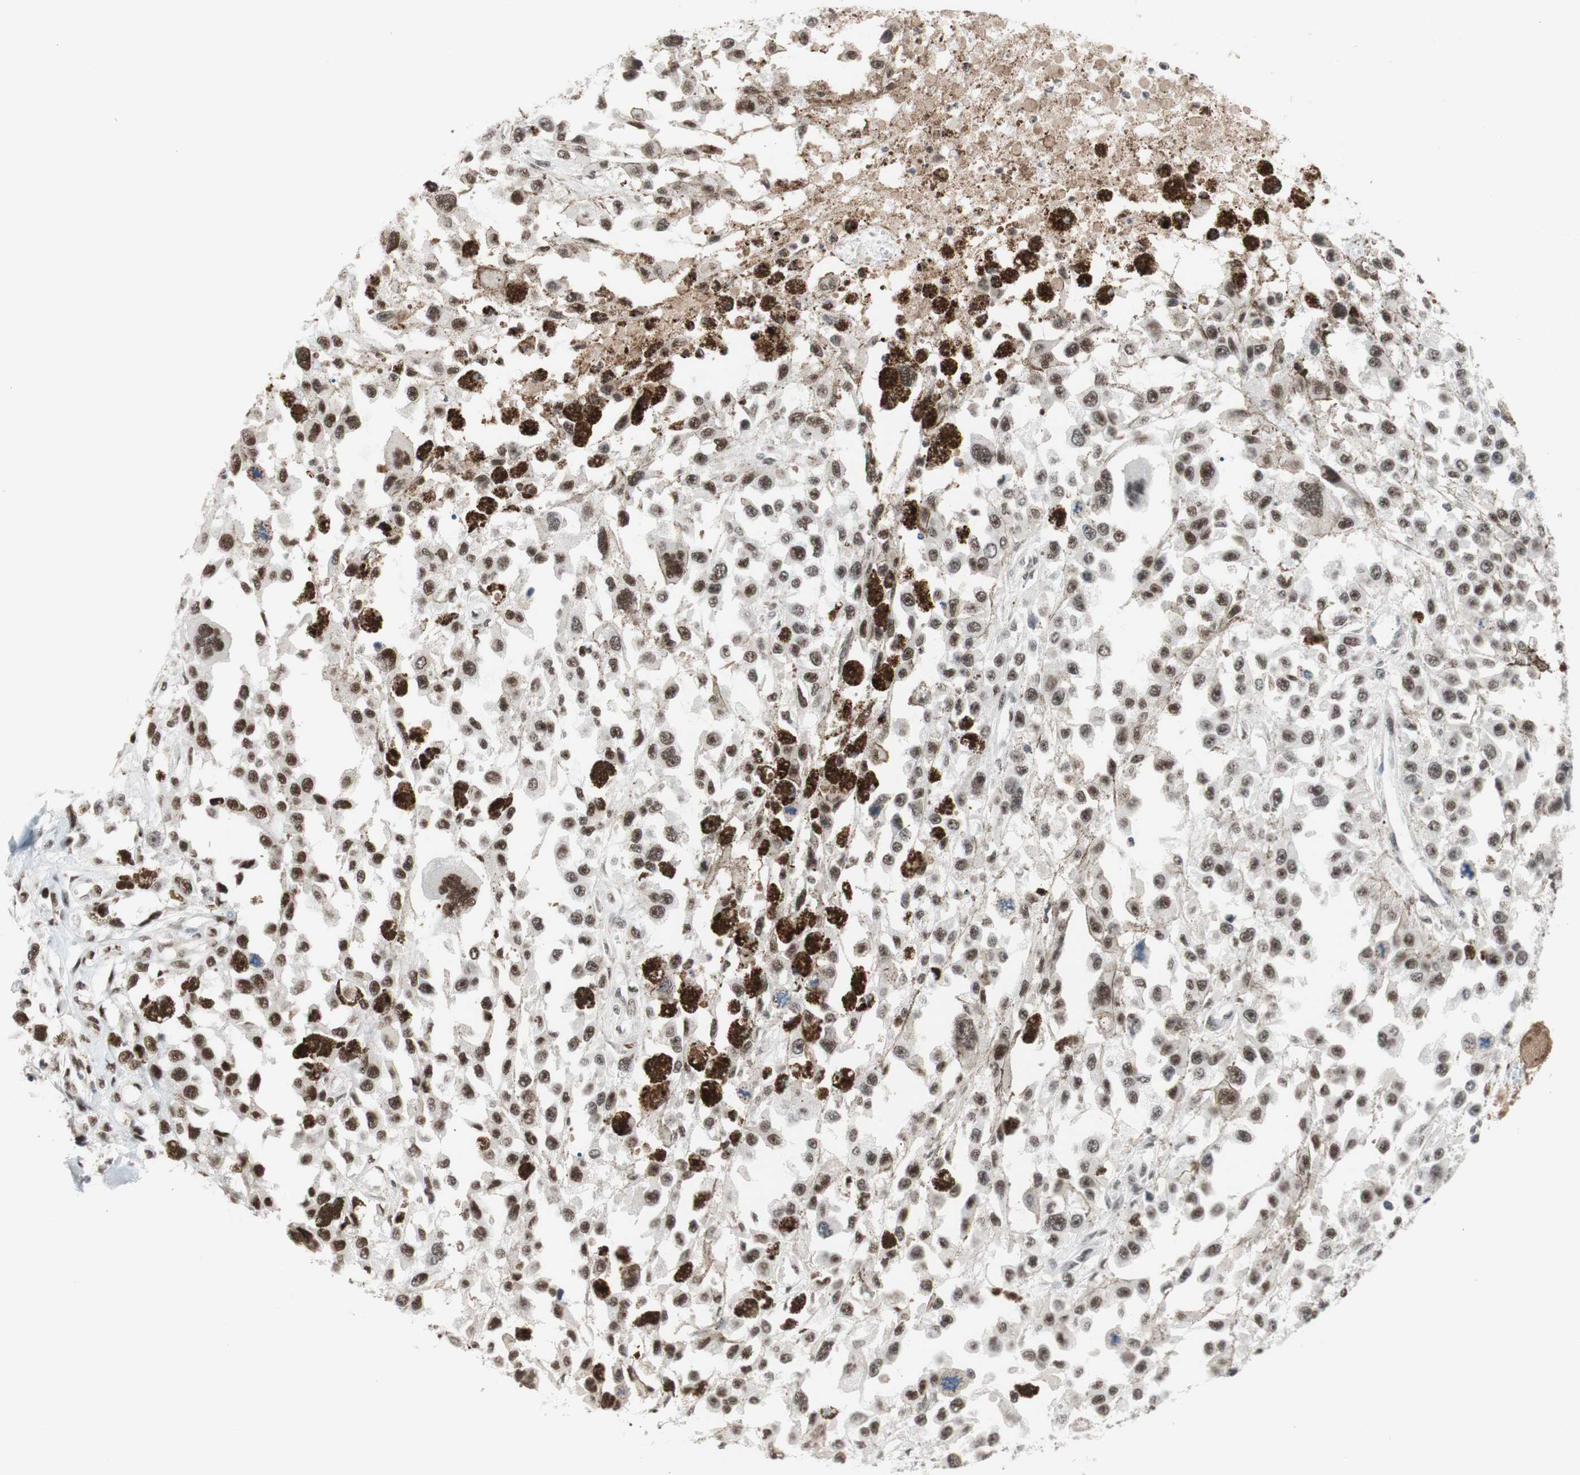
{"staining": {"intensity": "strong", "quantity": ">75%", "location": "nuclear"}, "tissue": "melanoma", "cell_type": "Tumor cells", "image_type": "cancer", "snomed": [{"axis": "morphology", "description": "Malignant melanoma, Metastatic site"}, {"axis": "topography", "description": "Lymph node"}], "caption": "Protein staining displays strong nuclear positivity in about >75% of tumor cells in malignant melanoma (metastatic site).", "gene": "PRPF19", "patient": {"sex": "male", "age": 59}}